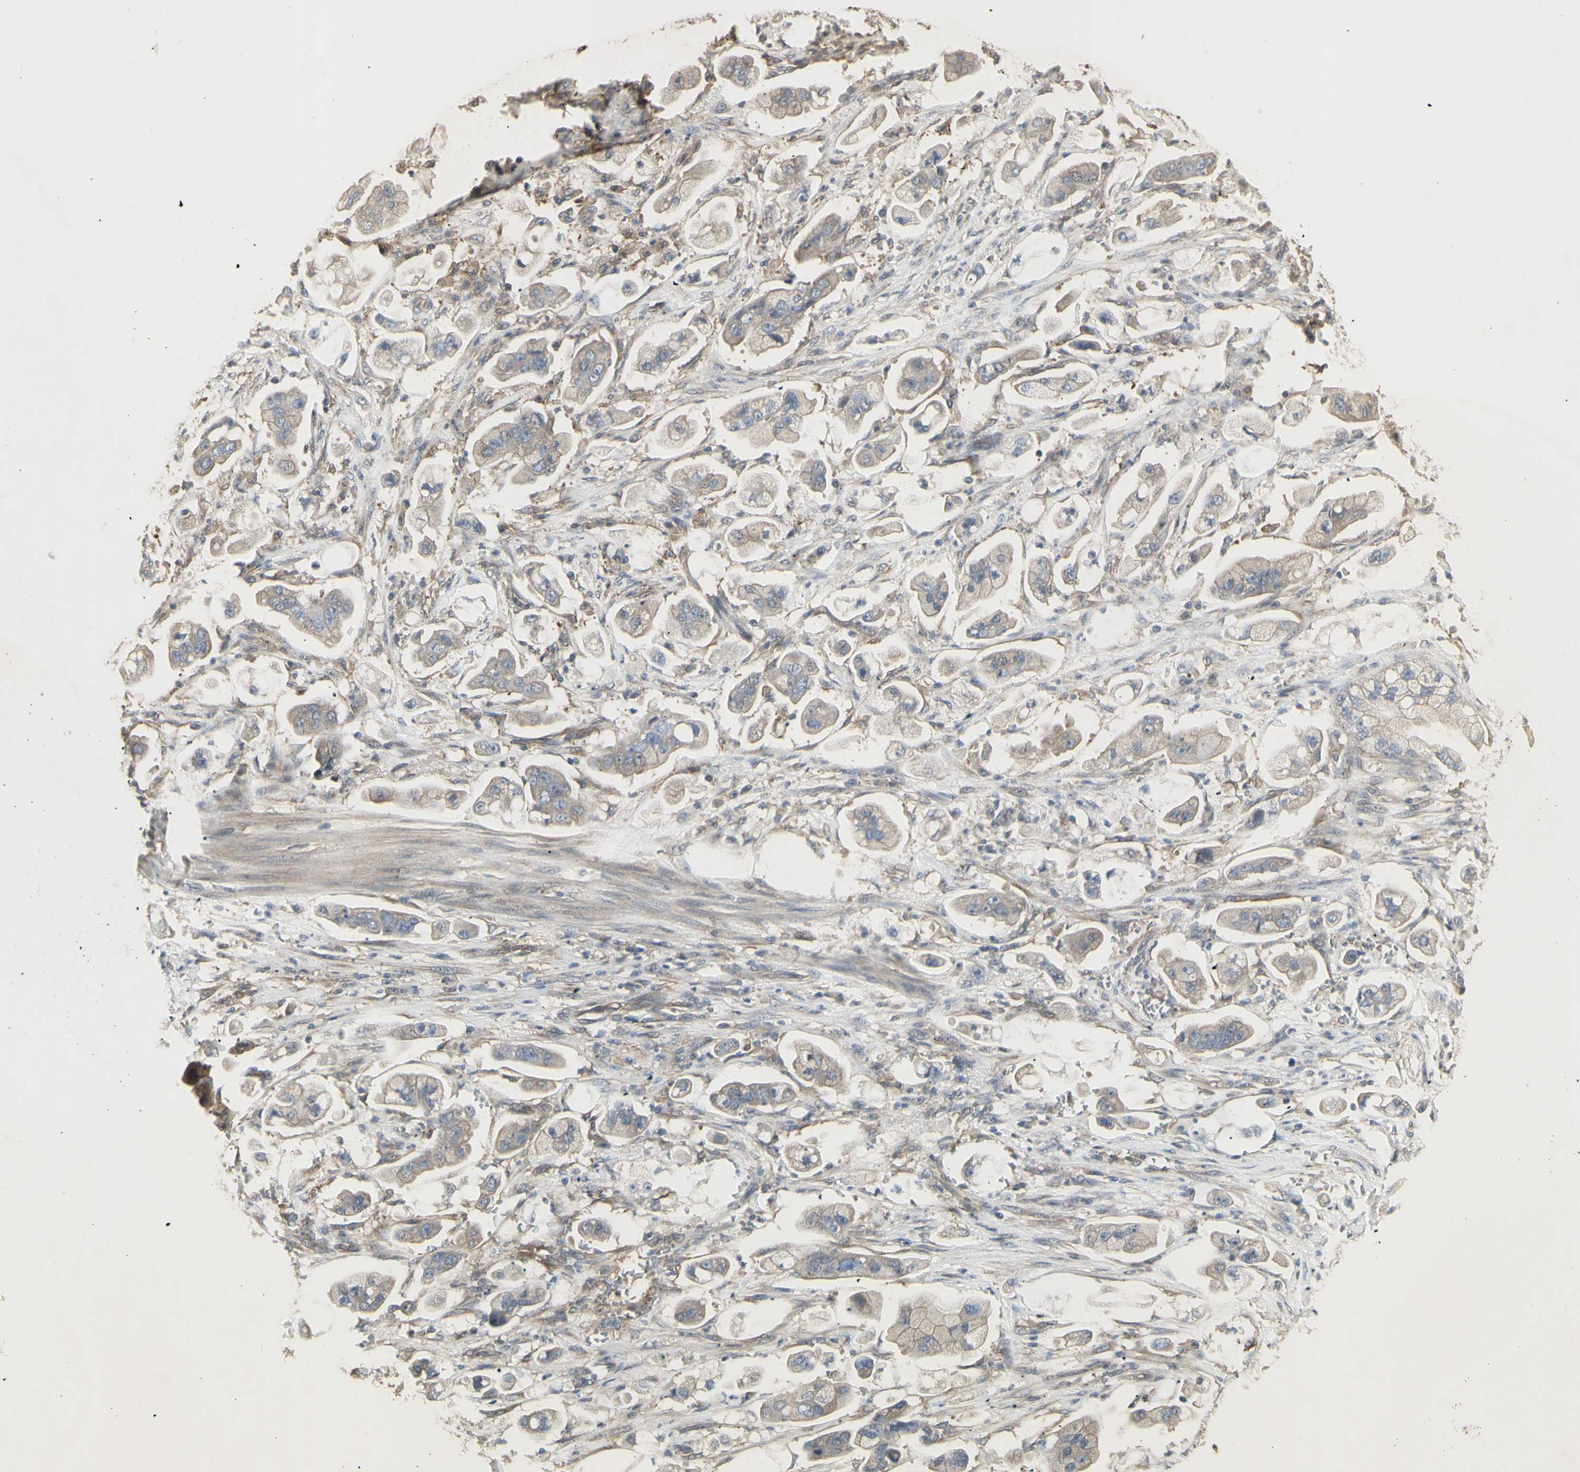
{"staining": {"intensity": "moderate", "quantity": ">75%", "location": "cytoplasmic/membranous"}, "tissue": "stomach cancer", "cell_type": "Tumor cells", "image_type": "cancer", "snomed": [{"axis": "morphology", "description": "Adenocarcinoma, NOS"}, {"axis": "topography", "description": "Stomach"}], "caption": "Brown immunohistochemical staining in human adenocarcinoma (stomach) reveals moderate cytoplasmic/membranous staining in approximately >75% of tumor cells.", "gene": "CHURC1-FNTB", "patient": {"sex": "male", "age": 62}}